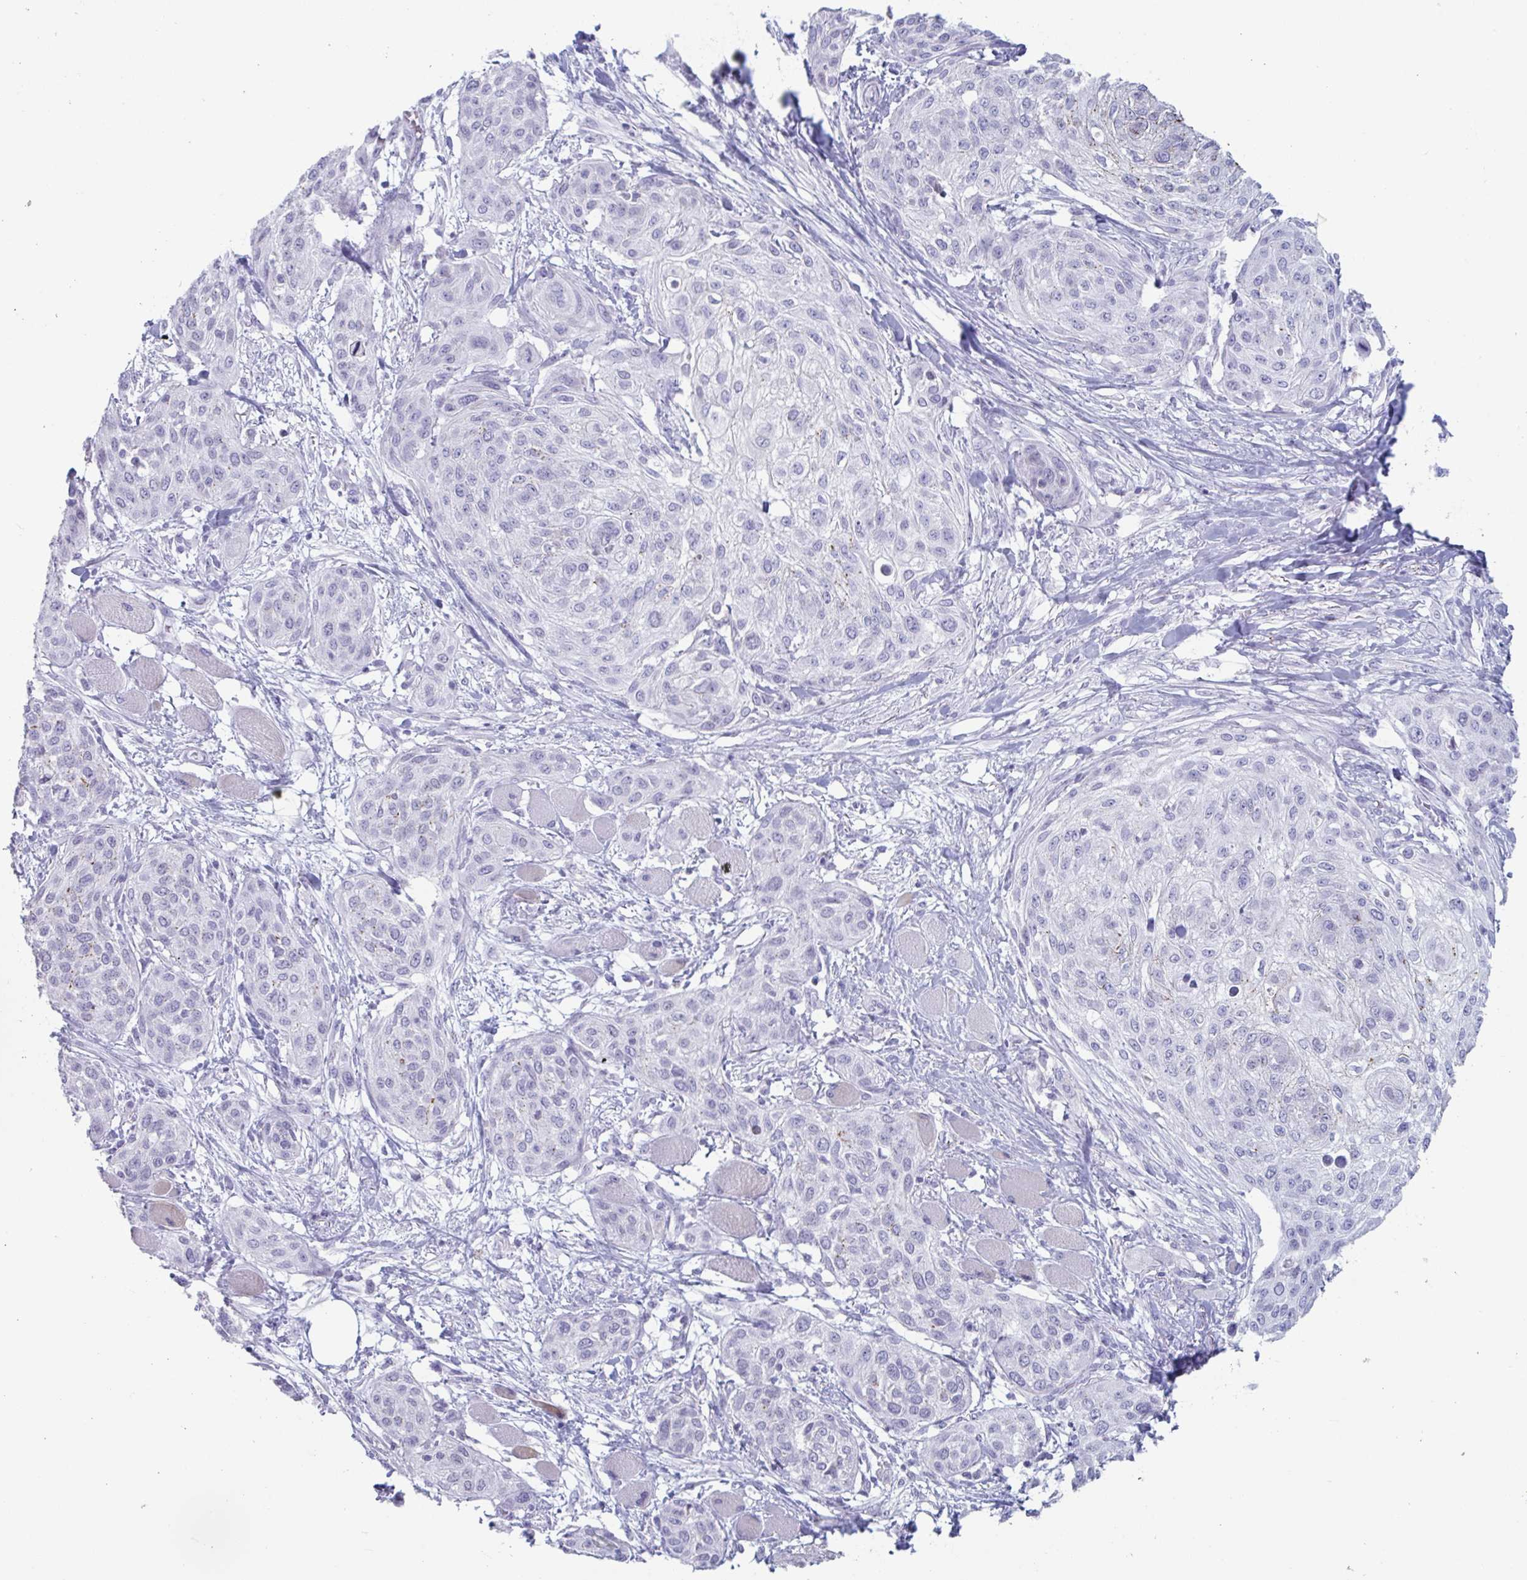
{"staining": {"intensity": "negative", "quantity": "none", "location": "none"}, "tissue": "skin cancer", "cell_type": "Tumor cells", "image_type": "cancer", "snomed": [{"axis": "morphology", "description": "Squamous cell carcinoma, NOS"}, {"axis": "topography", "description": "Skin"}], "caption": "Immunohistochemistry (IHC) of skin squamous cell carcinoma displays no staining in tumor cells.", "gene": "CYP4F11", "patient": {"sex": "female", "age": 87}}